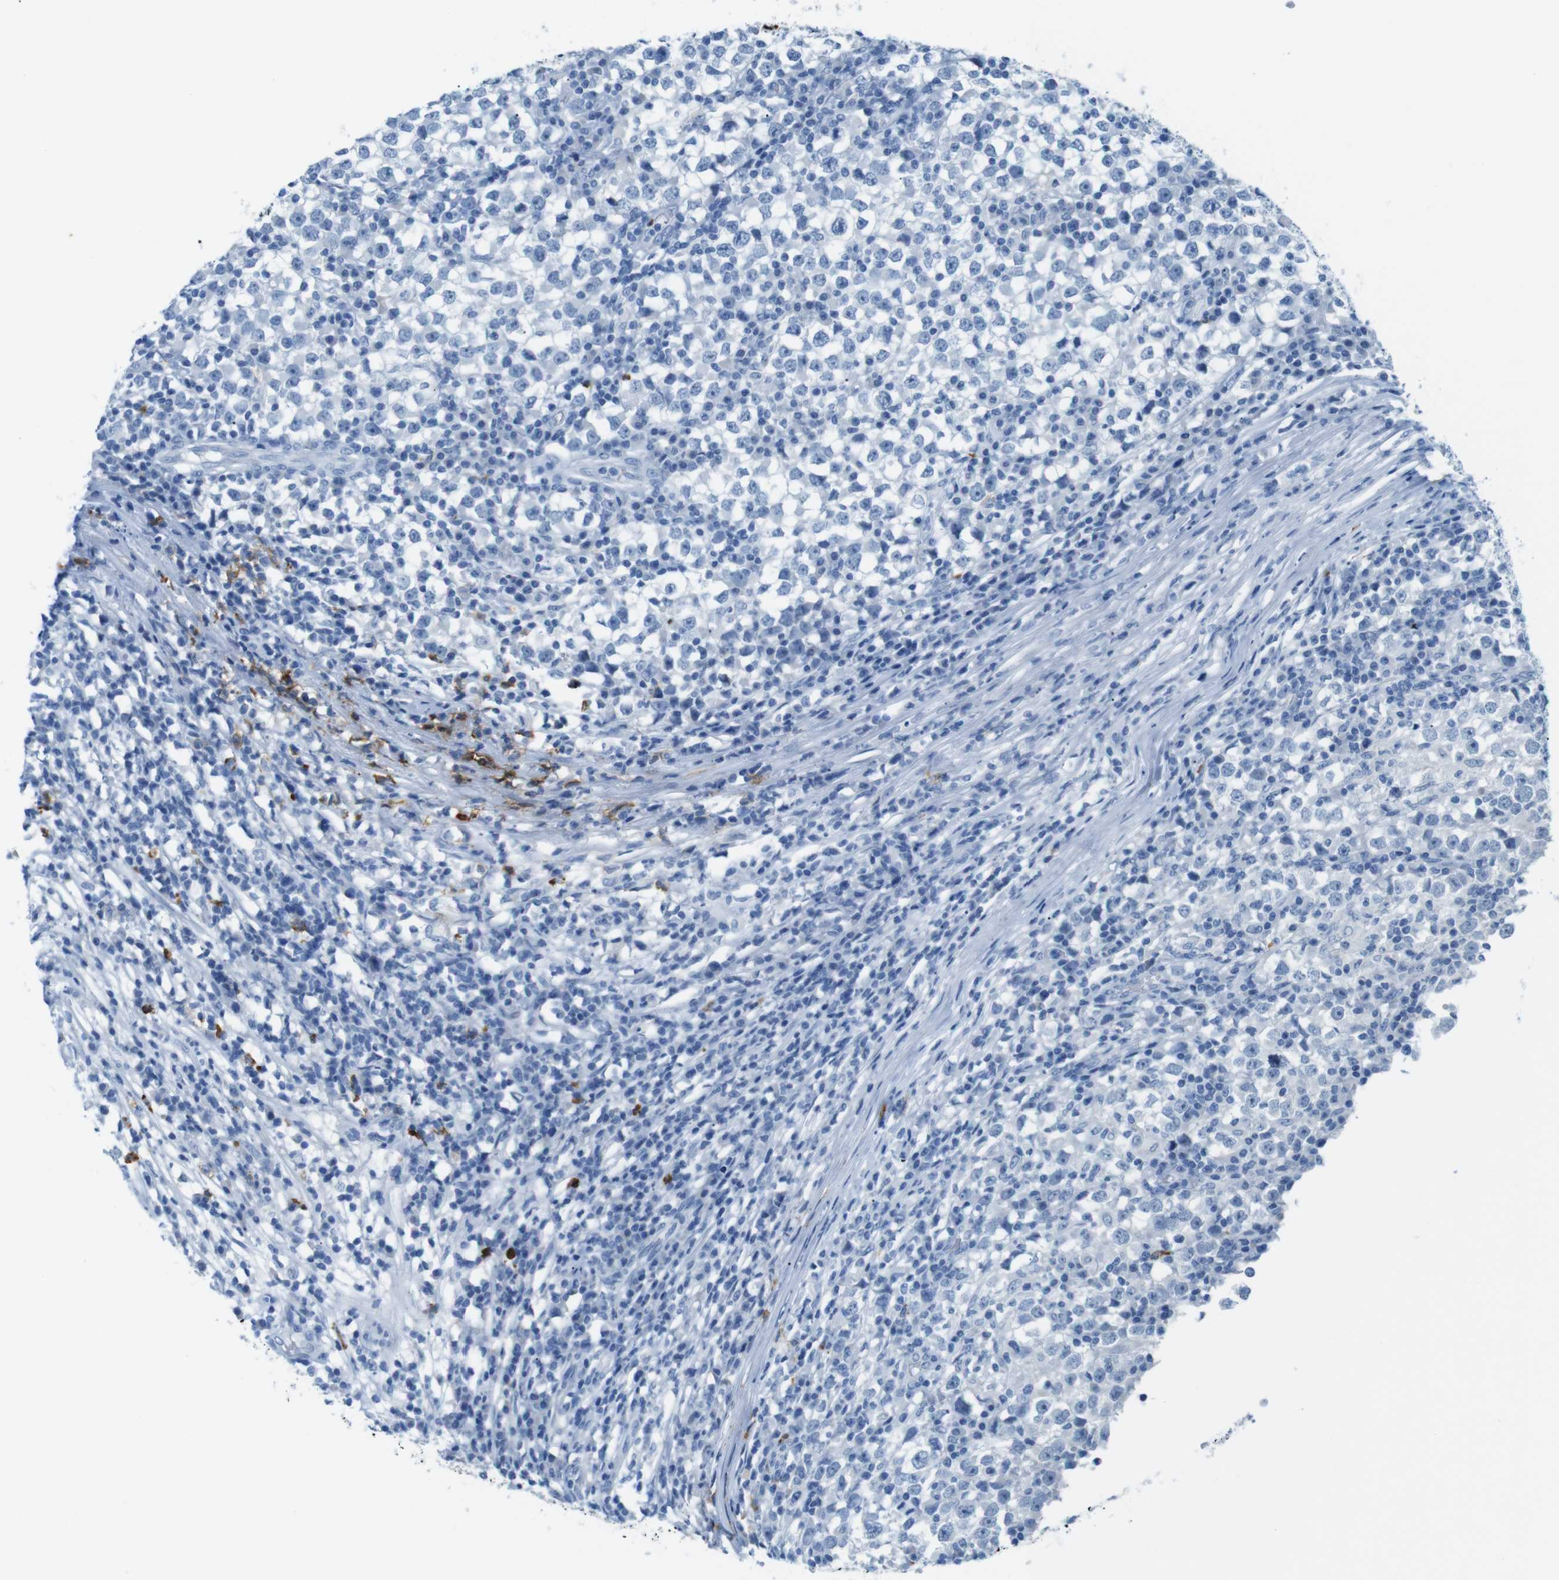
{"staining": {"intensity": "negative", "quantity": "none", "location": "none"}, "tissue": "testis cancer", "cell_type": "Tumor cells", "image_type": "cancer", "snomed": [{"axis": "morphology", "description": "Seminoma, NOS"}, {"axis": "topography", "description": "Testis"}], "caption": "A micrograph of human seminoma (testis) is negative for staining in tumor cells.", "gene": "MCEMP1", "patient": {"sex": "male", "age": 65}}